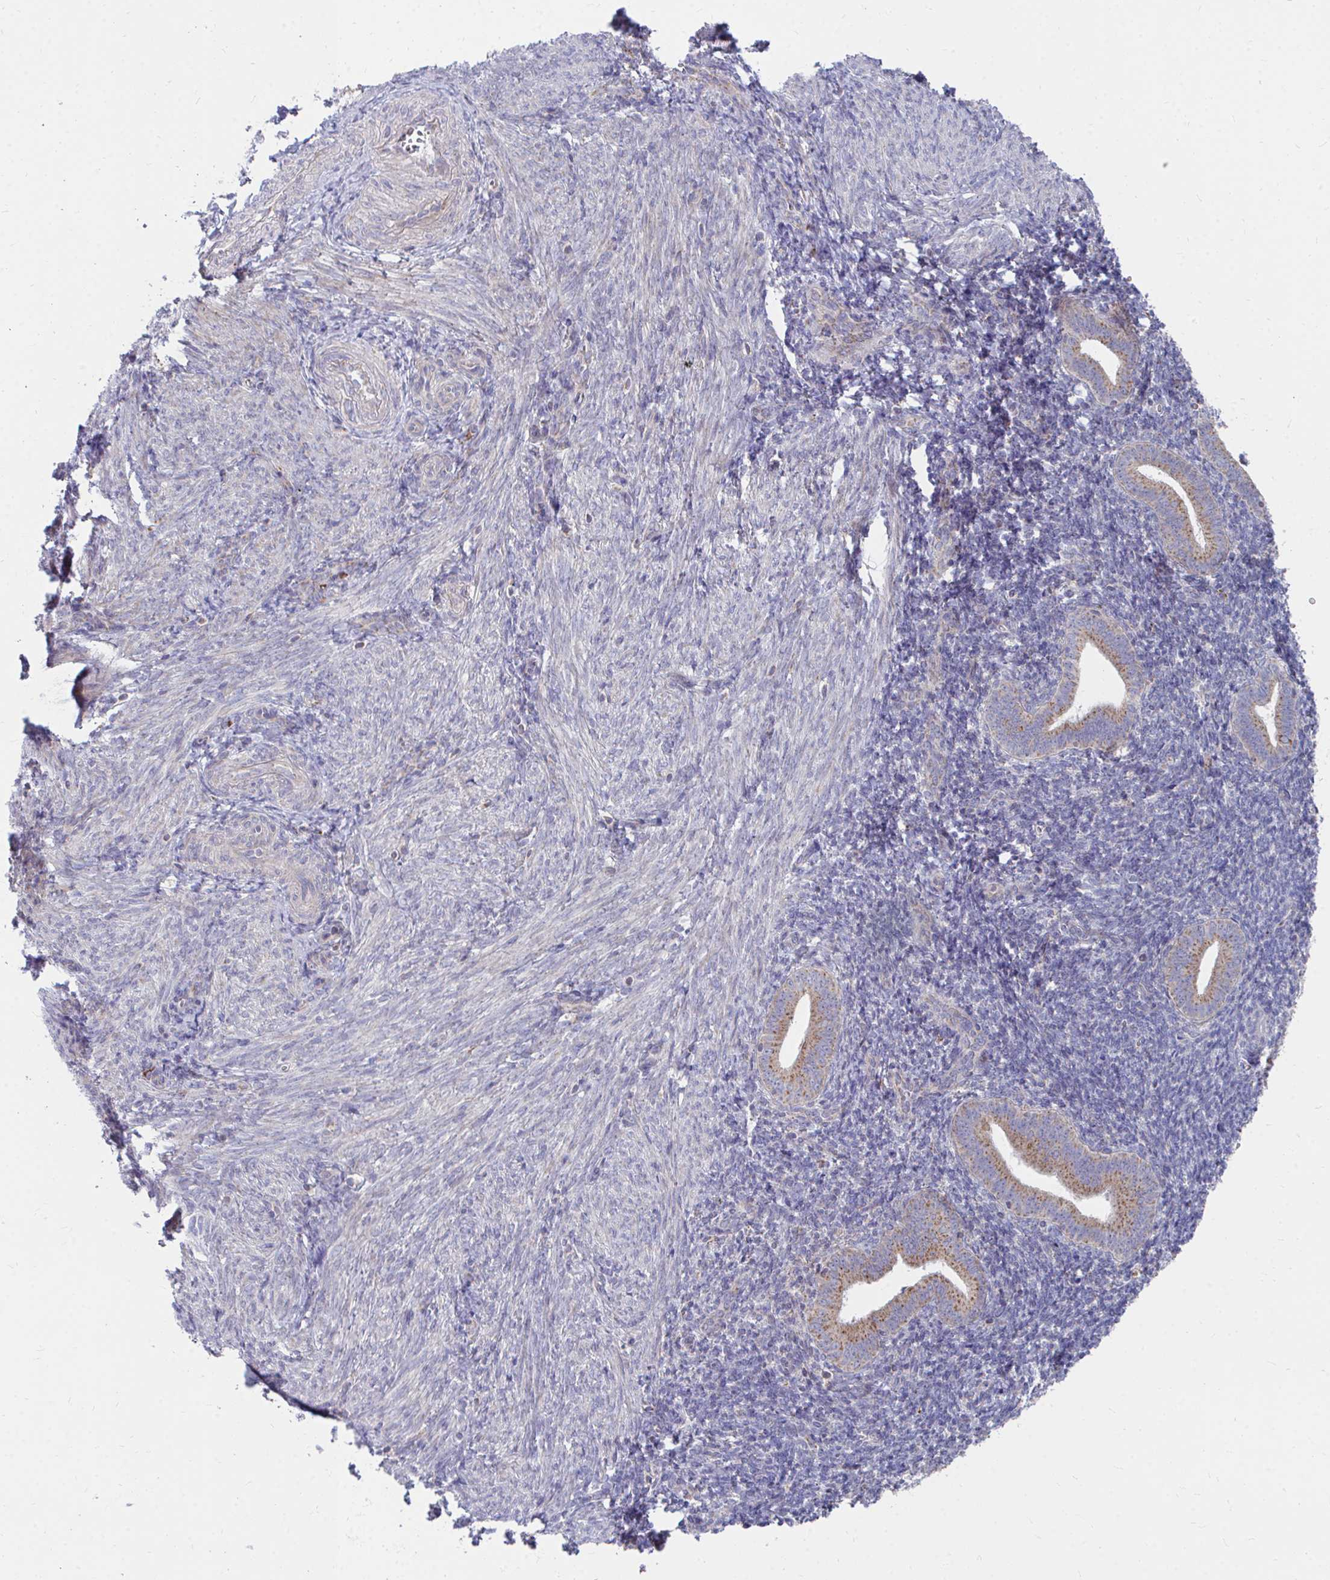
{"staining": {"intensity": "negative", "quantity": "none", "location": "none"}, "tissue": "endometrium", "cell_type": "Cells in endometrial stroma", "image_type": "normal", "snomed": [{"axis": "morphology", "description": "Normal tissue, NOS"}, {"axis": "topography", "description": "Endometrium"}], "caption": "Micrograph shows no significant protein expression in cells in endometrial stroma of unremarkable endometrium.", "gene": "PEX3", "patient": {"sex": "female", "age": 25}}